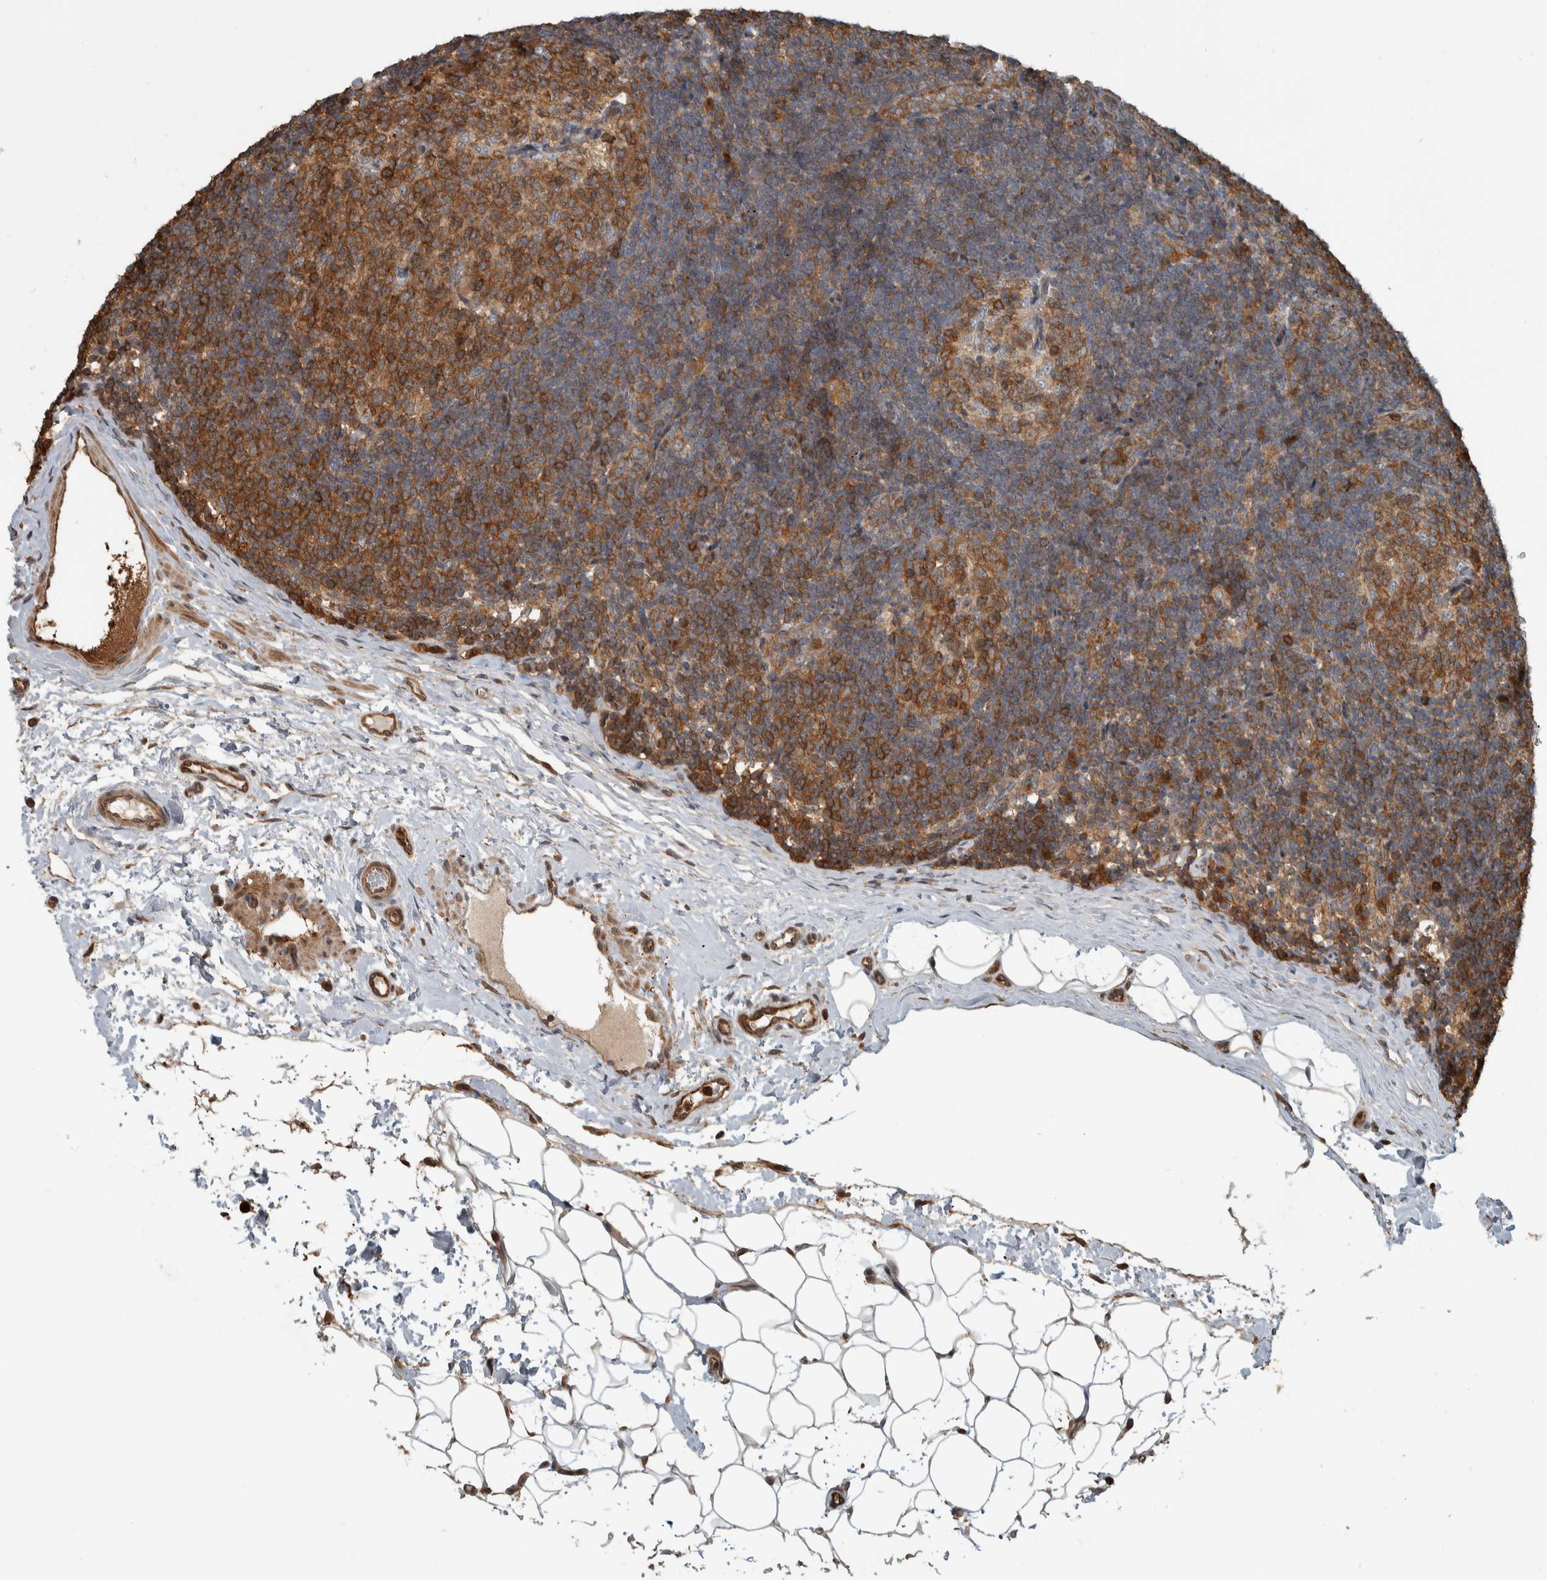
{"staining": {"intensity": "strong", "quantity": ">75%", "location": "cytoplasmic/membranous"}, "tissue": "lymph node", "cell_type": "Germinal center cells", "image_type": "normal", "snomed": [{"axis": "morphology", "description": "Normal tissue, NOS"}, {"axis": "topography", "description": "Lymph node"}], "caption": "Strong cytoplasmic/membranous staining for a protein is appreciated in approximately >75% of germinal center cells of unremarkable lymph node using immunohistochemistry (IHC).", "gene": "CNTROB", "patient": {"sex": "female", "age": 22}}